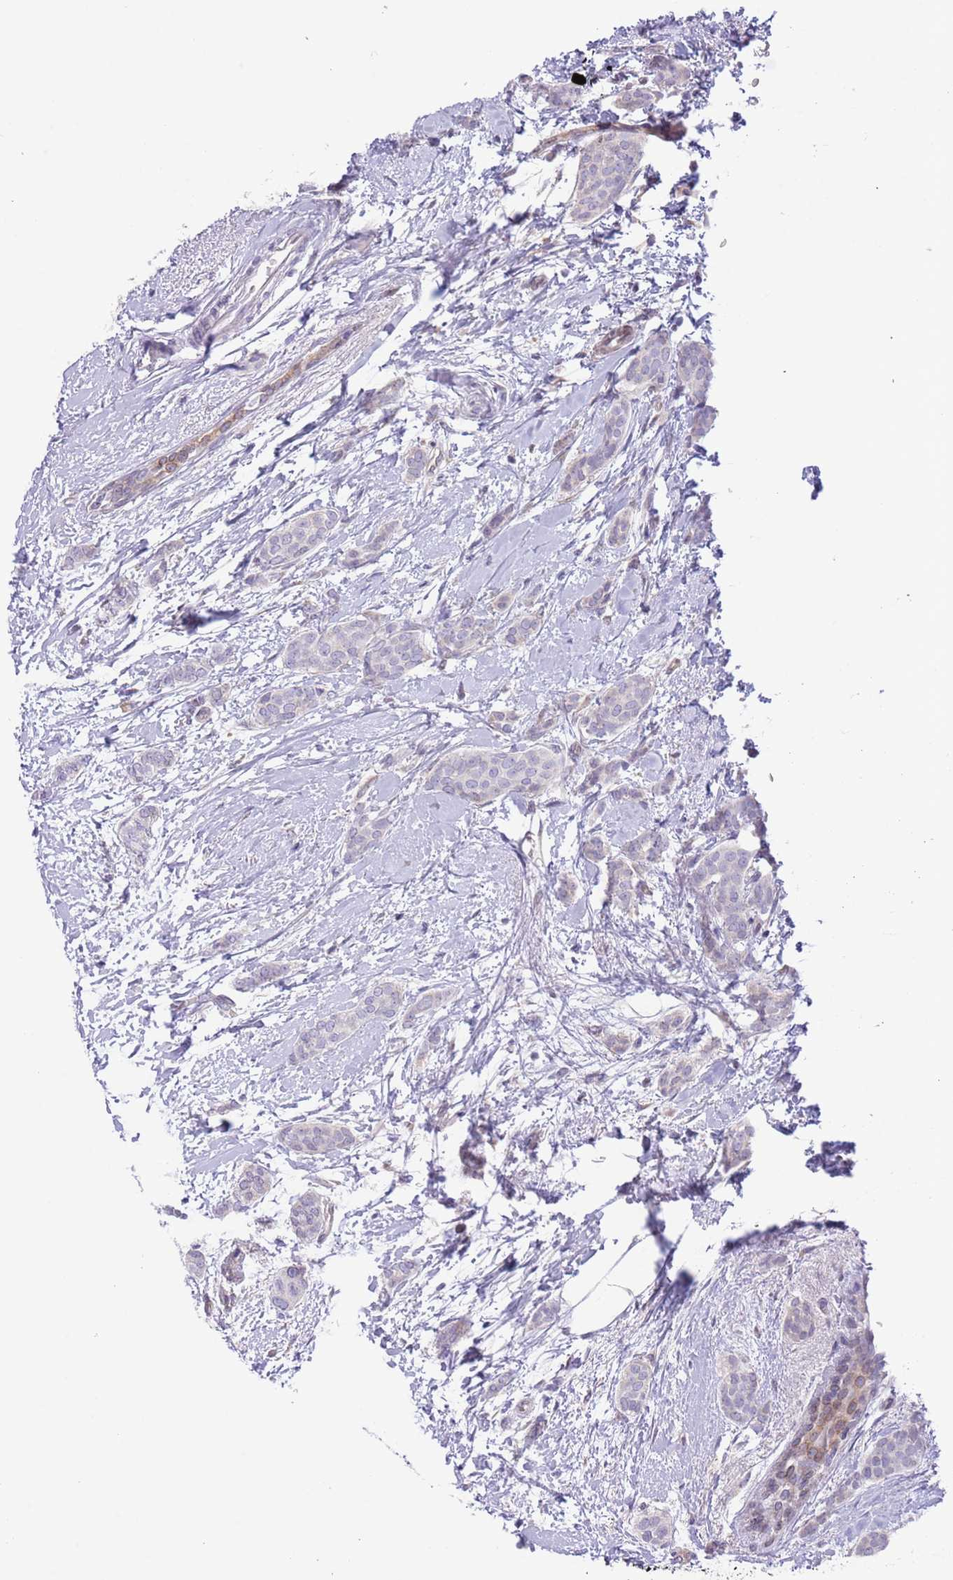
{"staining": {"intensity": "negative", "quantity": "none", "location": "none"}, "tissue": "breast cancer", "cell_type": "Tumor cells", "image_type": "cancer", "snomed": [{"axis": "morphology", "description": "Duct carcinoma"}, {"axis": "topography", "description": "Breast"}], "caption": "Immunohistochemistry micrograph of human breast cancer (infiltrating ductal carcinoma) stained for a protein (brown), which shows no expression in tumor cells.", "gene": "EBPL", "patient": {"sex": "female", "age": 72}}